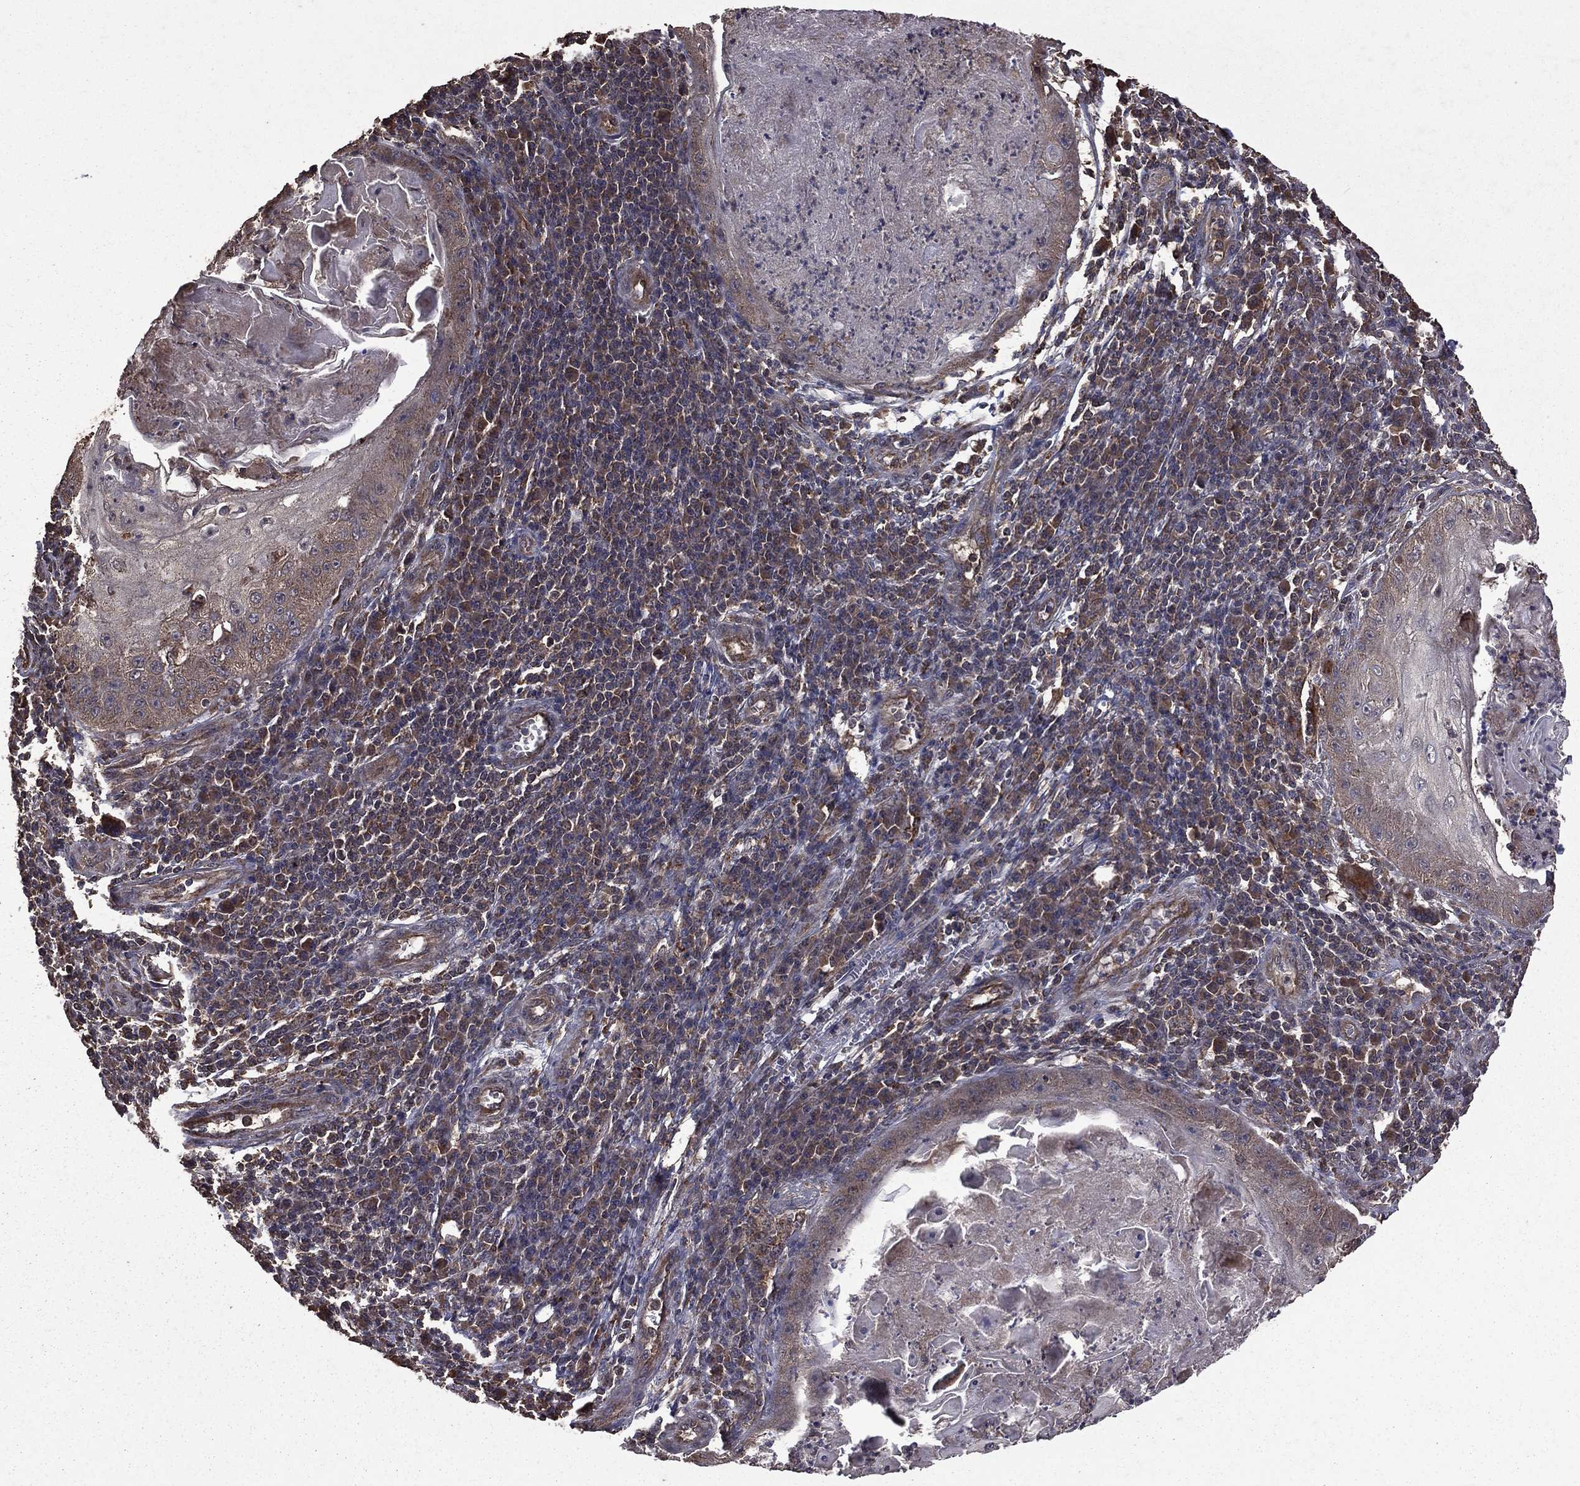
{"staining": {"intensity": "negative", "quantity": "none", "location": "none"}, "tissue": "skin cancer", "cell_type": "Tumor cells", "image_type": "cancer", "snomed": [{"axis": "morphology", "description": "Squamous cell carcinoma, NOS"}, {"axis": "topography", "description": "Skin"}], "caption": "The photomicrograph shows no significant staining in tumor cells of skin cancer (squamous cell carcinoma).", "gene": "BIRC6", "patient": {"sex": "male", "age": 70}}